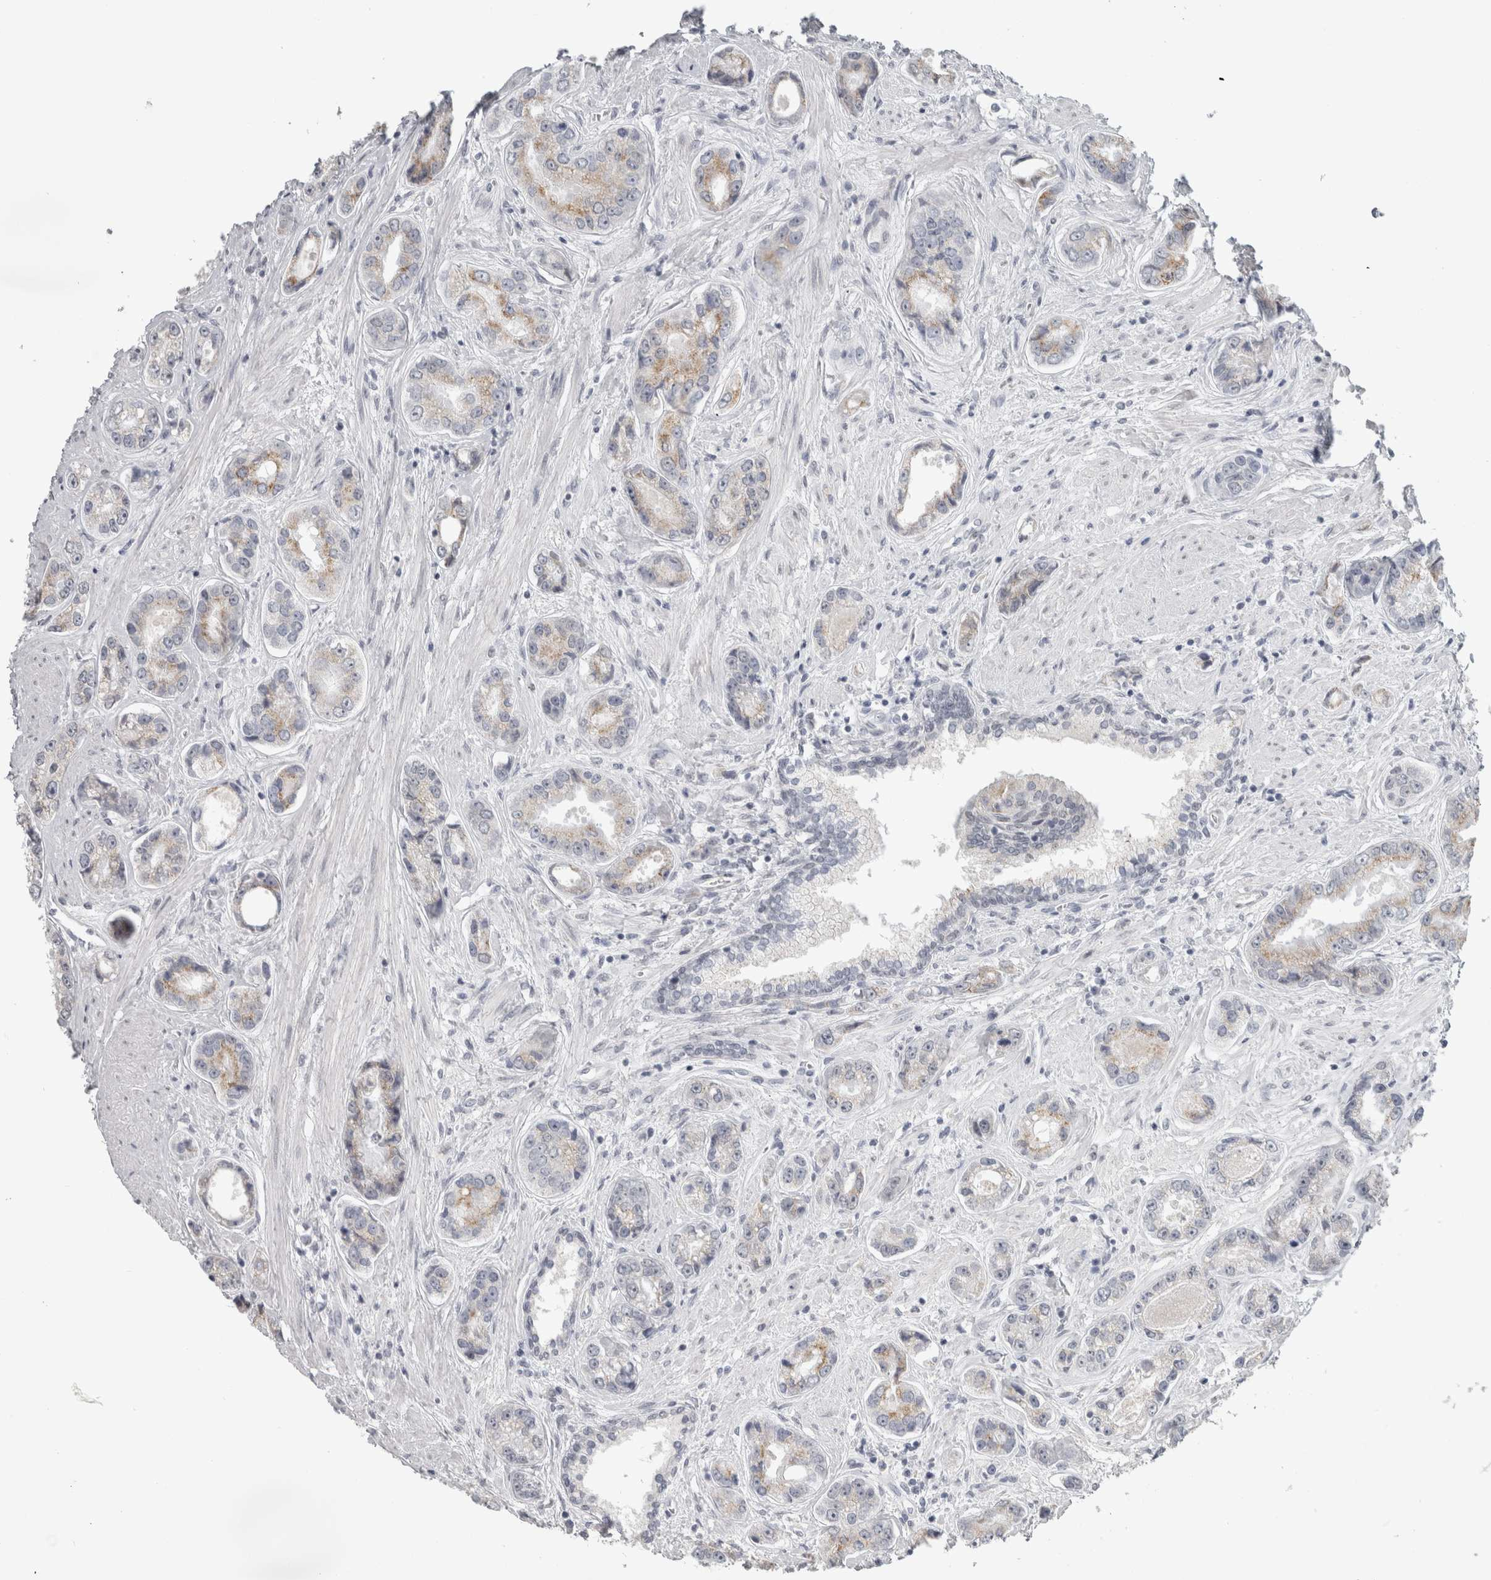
{"staining": {"intensity": "weak", "quantity": "<25%", "location": "cytoplasmic/membranous"}, "tissue": "prostate cancer", "cell_type": "Tumor cells", "image_type": "cancer", "snomed": [{"axis": "morphology", "description": "Adenocarcinoma, High grade"}, {"axis": "topography", "description": "Prostate"}], "caption": "Immunohistochemistry of prostate cancer (adenocarcinoma (high-grade)) exhibits no expression in tumor cells.", "gene": "PLIN1", "patient": {"sex": "male", "age": 61}}